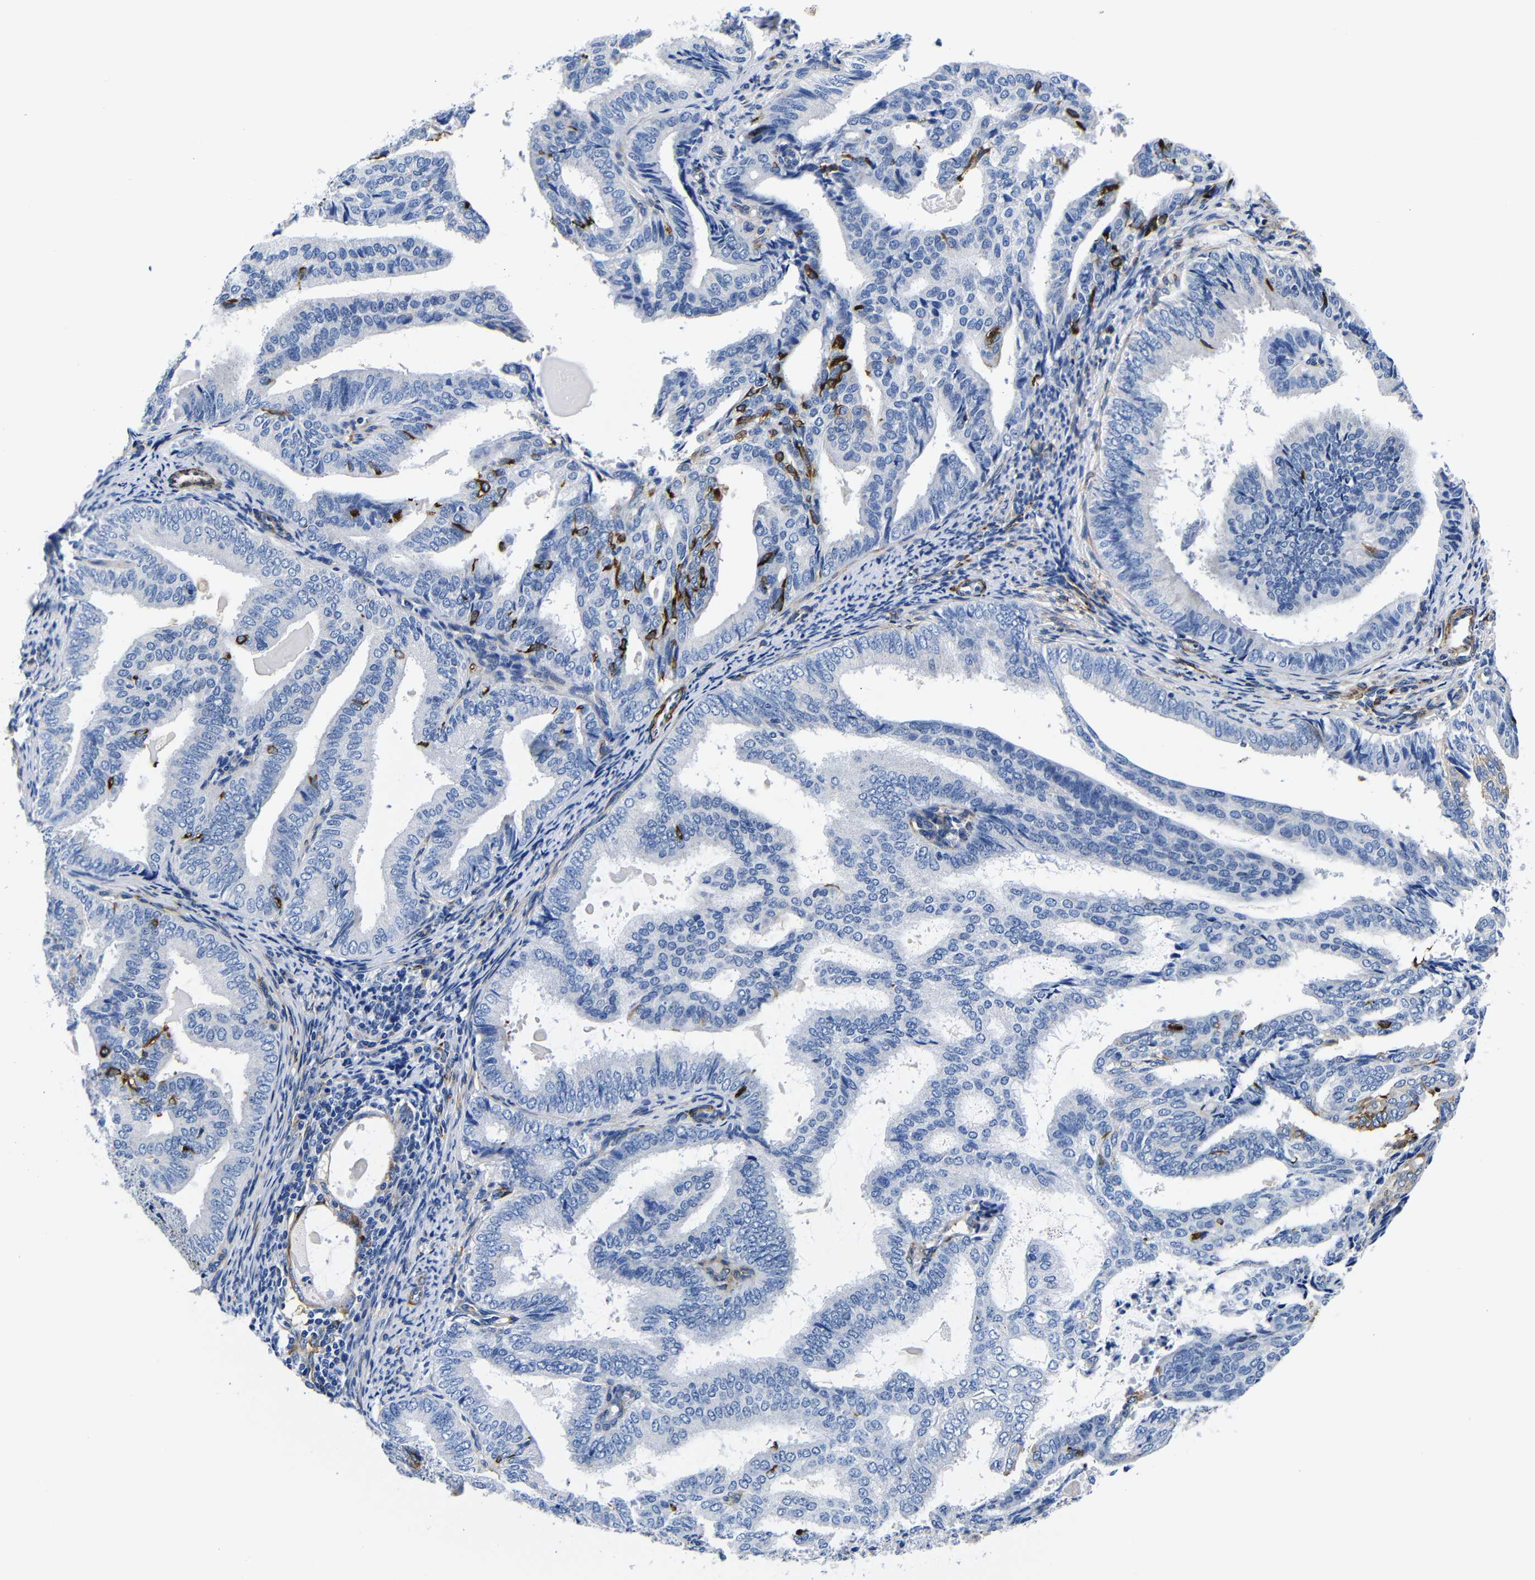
{"staining": {"intensity": "strong", "quantity": "<25%", "location": "cytoplasmic/membranous"}, "tissue": "endometrial cancer", "cell_type": "Tumor cells", "image_type": "cancer", "snomed": [{"axis": "morphology", "description": "Adenocarcinoma, NOS"}, {"axis": "topography", "description": "Endometrium"}], "caption": "Immunohistochemical staining of human adenocarcinoma (endometrial) reveals medium levels of strong cytoplasmic/membranous positivity in approximately <25% of tumor cells. (Stains: DAB (3,3'-diaminobenzidine) in brown, nuclei in blue, Microscopy: brightfield microscopy at high magnification).", "gene": "LRIG1", "patient": {"sex": "female", "age": 58}}